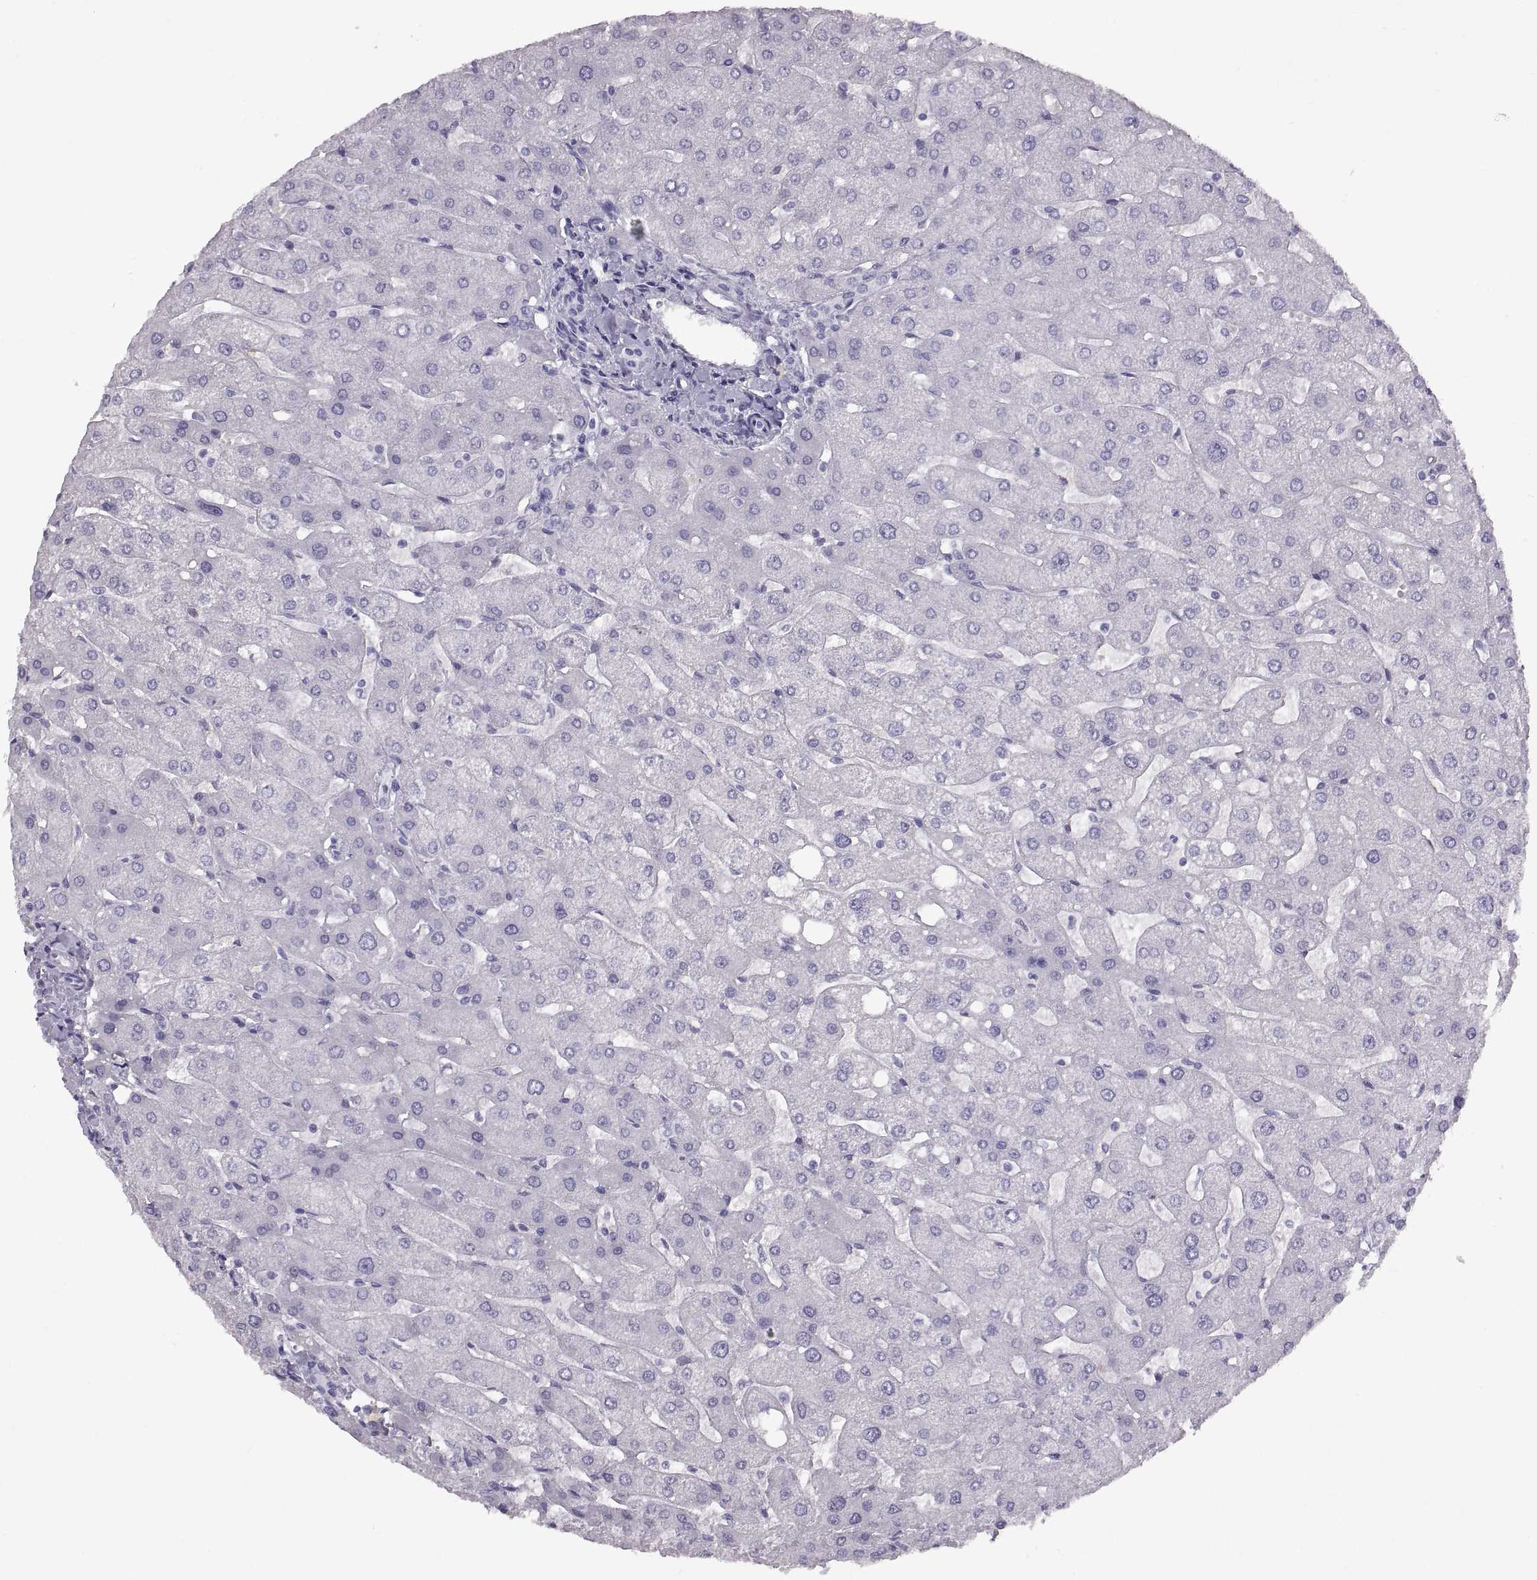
{"staining": {"intensity": "negative", "quantity": "none", "location": "none"}, "tissue": "liver", "cell_type": "Cholangiocytes", "image_type": "normal", "snomed": [{"axis": "morphology", "description": "Normal tissue, NOS"}, {"axis": "topography", "description": "Liver"}], "caption": "Photomicrograph shows no significant protein positivity in cholangiocytes of benign liver.", "gene": "WFDC8", "patient": {"sex": "male", "age": 67}}